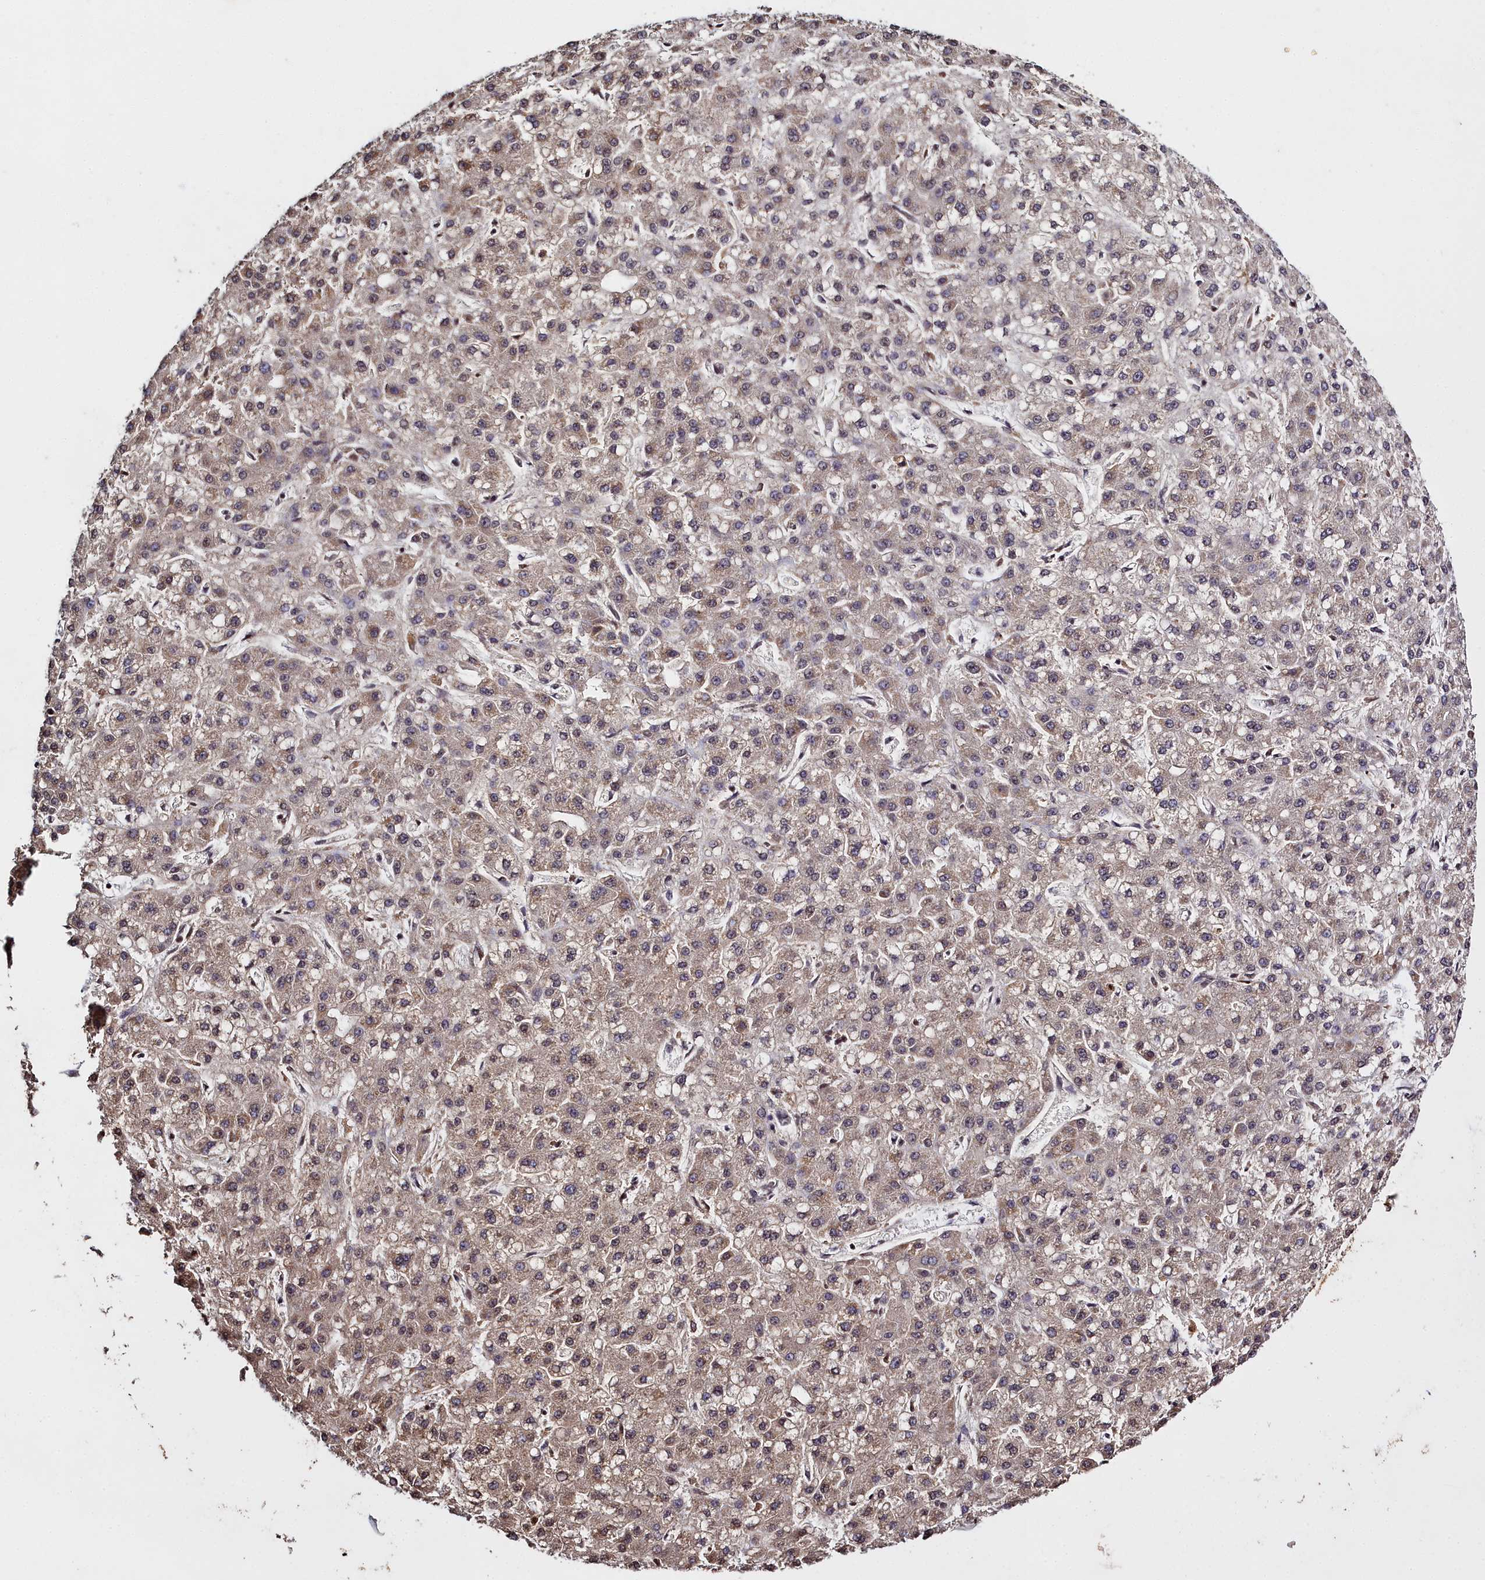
{"staining": {"intensity": "weak", "quantity": ">75%", "location": "cytoplasmic/membranous"}, "tissue": "liver cancer", "cell_type": "Tumor cells", "image_type": "cancer", "snomed": [{"axis": "morphology", "description": "Carcinoma, Hepatocellular, NOS"}, {"axis": "topography", "description": "Liver"}], "caption": "Brown immunohistochemical staining in liver cancer (hepatocellular carcinoma) shows weak cytoplasmic/membranous expression in approximately >75% of tumor cells. (DAB (3,3'-diaminobenzidine) = brown stain, brightfield microscopy at high magnification).", "gene": "FZD4", "patient": {"sex": "male", "age": 67}}